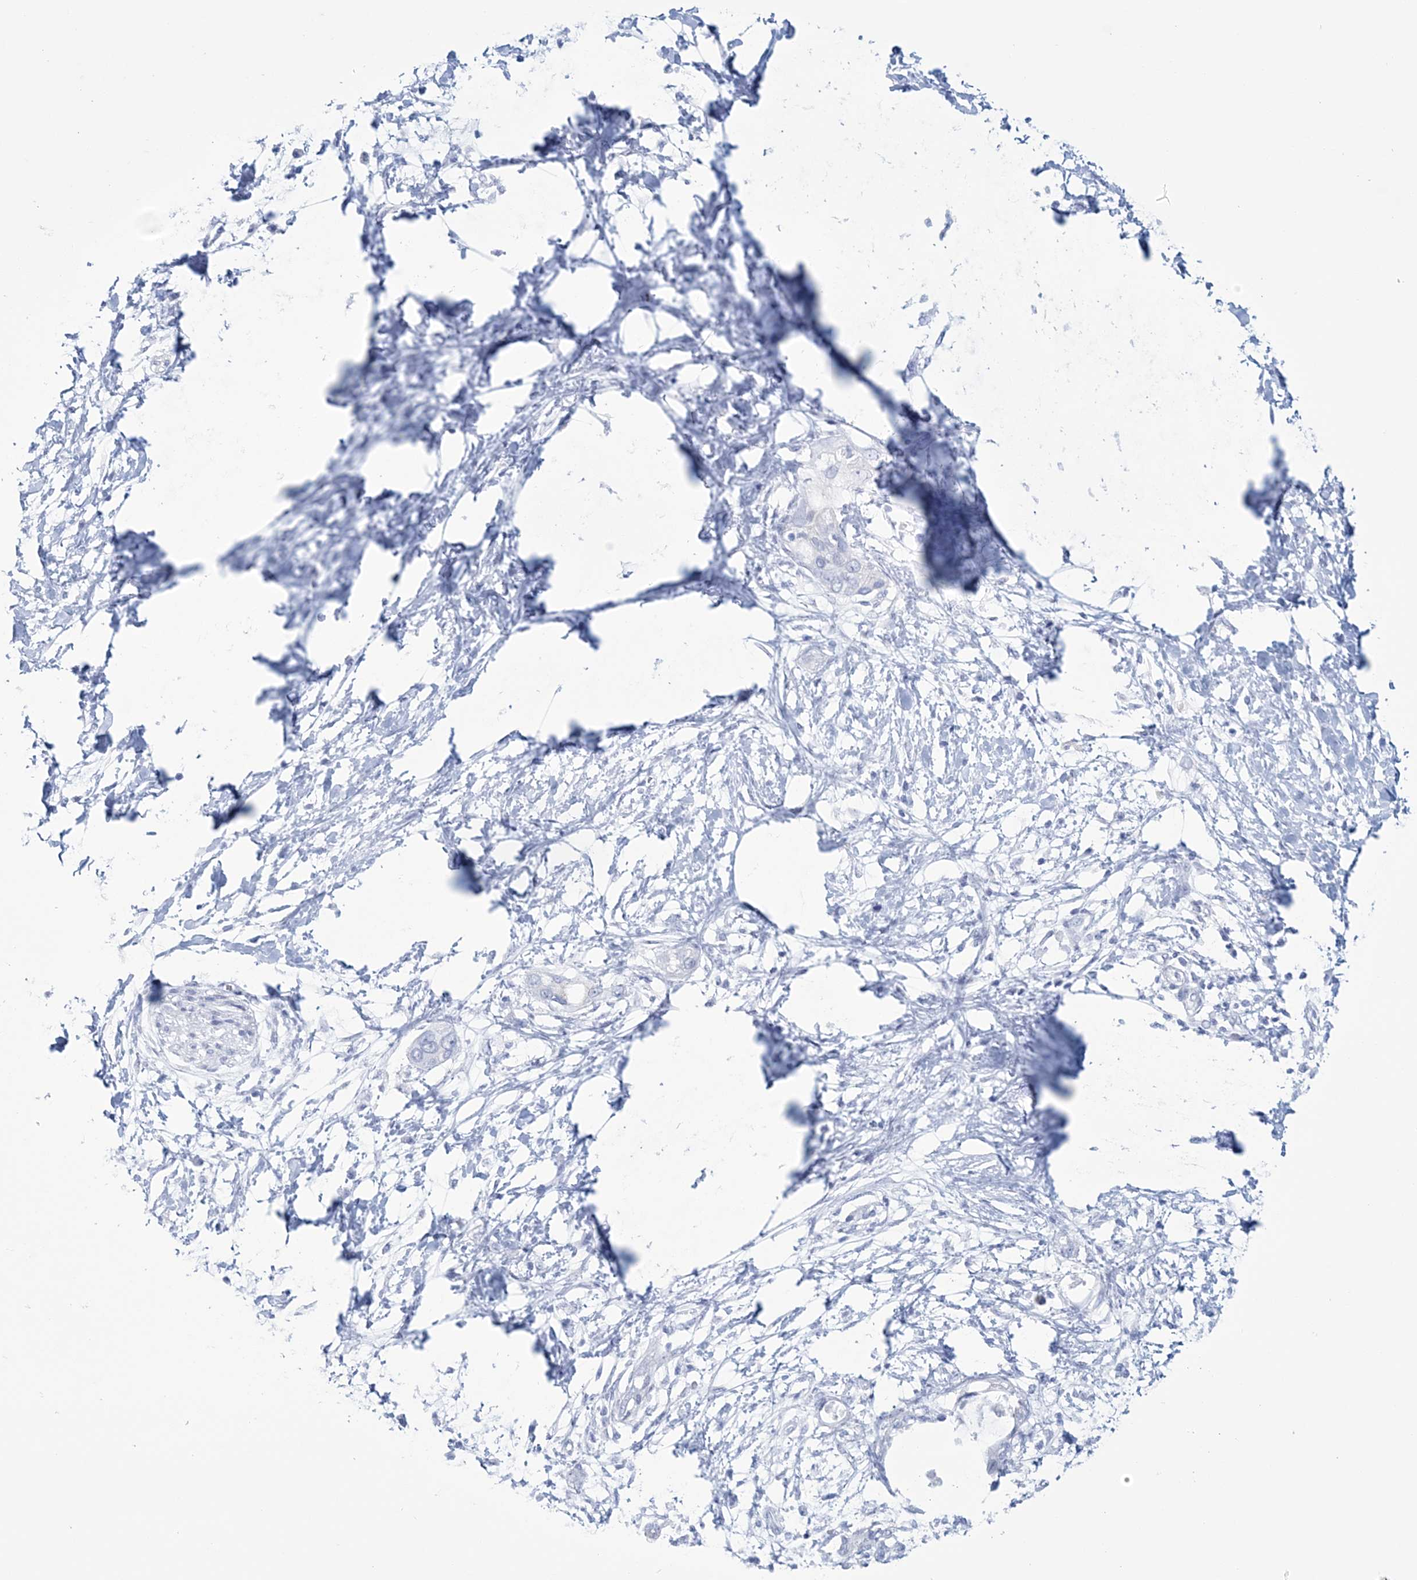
{"staining": {"intensity": "negative", "quantity": "none", "location": "none"}, "tissue": "pancreatic cancer", "cell_type": "Tumor cells", "image_type": "cancer", "snomed": [{"axis": "morphology", "description": "Normal tissue, NOS"}, {"axis": "morphology", "description": "Adenocarcinoma, NOS"}, {"axis": "topography", "description": "Pancreas"}, {"axis": "topography", "description": "Peripheral nerve tissue"}], "caption": "Immunohistochemical staining of pancreatic cancer (adenocarcinoma) reveals no significant staining in tumor cells. (DAB (3,3'-diaminobenzidine) immunohistochemistry visualized using brightfield microscopy, high magnification).", "gene": "DPCD", "patient": {"sex": "male", "age": 59}}